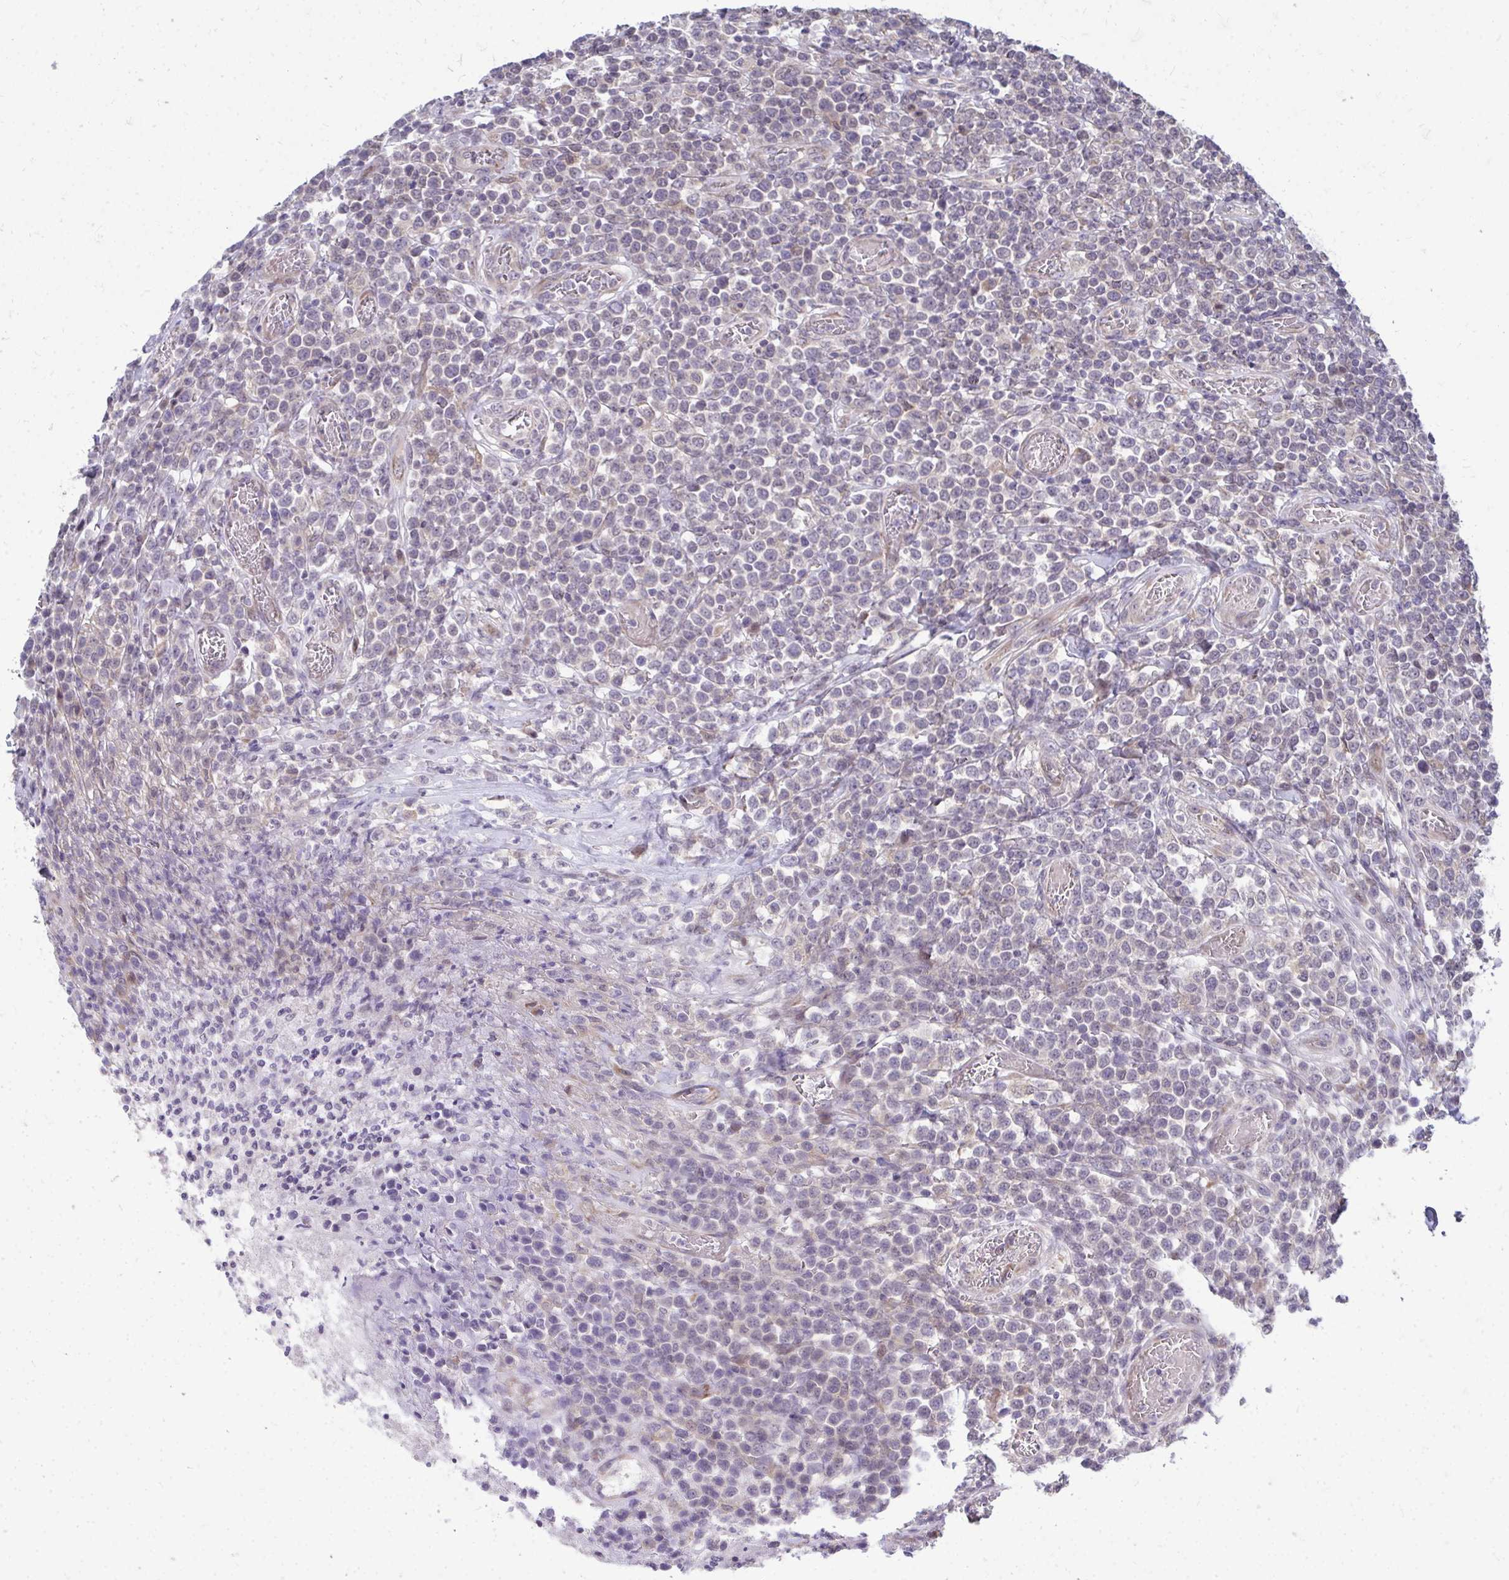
{"staining": {"intensity": "negative", "quantity": "none", "location": "none"}, "tissue": "lymphoma", "cell_type": "Tumor cells", "image_type": "cancer", "snomed": [{"axis": "morphology", "description": "Malignant lymphoma, non-Hodgkin's type, High grade"}, {"axis": "topography", "description": "Soft tissue"}], "caption": "A micrograph of human lymphoma is negative for staining in tumor cells.", "gene": "MROH8", "patient": {"sex": "female", "age": 56}}